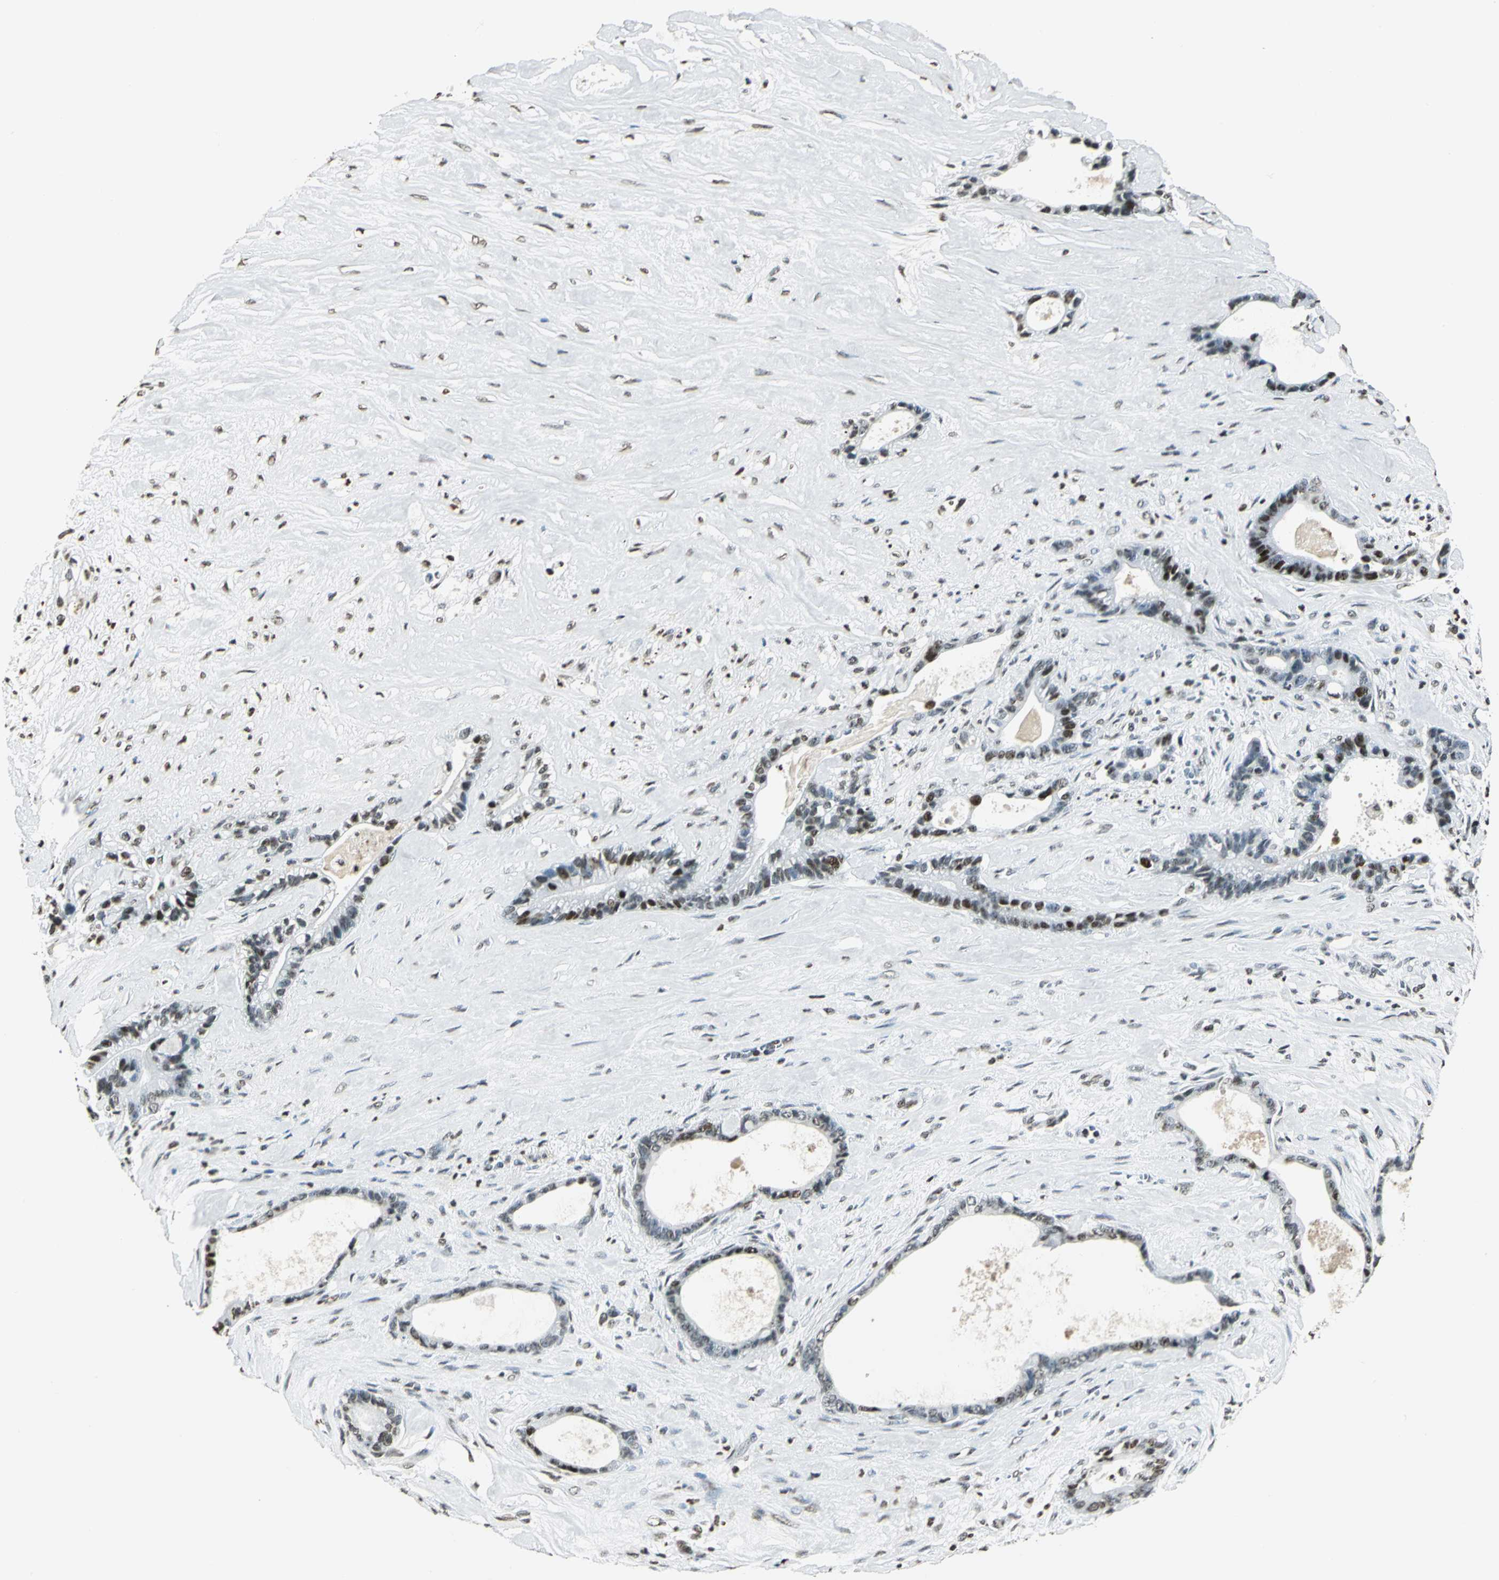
{"staining": {"intensity": "moderate", "quantity": "25%-75%", "location": "nuclear"}, "tissue": "liver cancer", "cell_type": "Tumor cells", "image_type": "cancer", "snomed": [{"axis": "morphology", "description": "Cholangiocarcinoma"}, {"axis": "topography", "description": "Liver"}], "caption": "DAB immunohistochemical staining of liver cholangiocarcinoma reveals moderate nuclear protein staining in about 25%-75% of tumor cells.", "gene": "MCM4", "patient": {"sex": "female", "age": 55}}